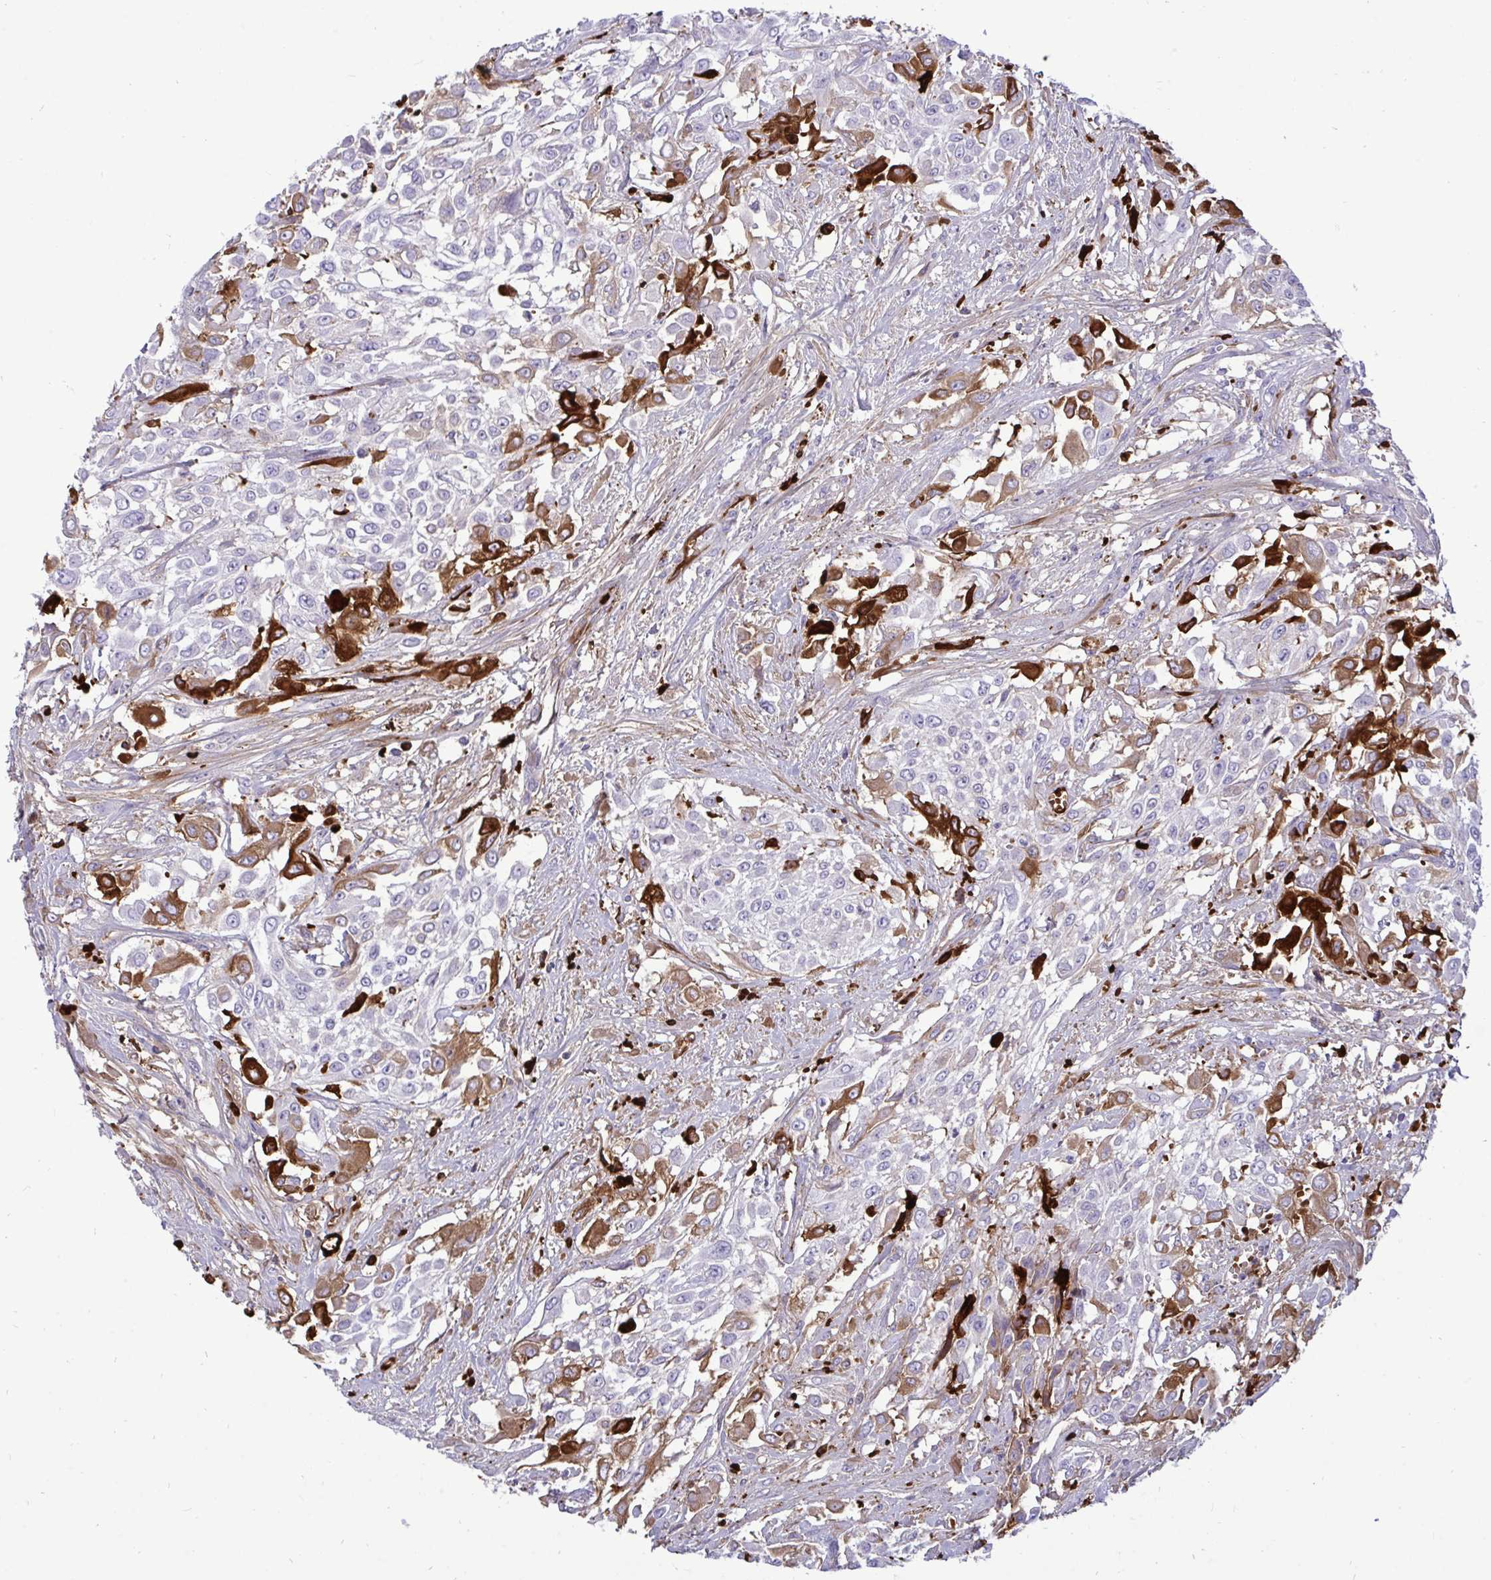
{"staining": {"intensity": "strong", "quantity": "<25%", "location": "cytoplasmic/membranous"}, "tissue": "urothelial cancer", "cell_type": "Tumor cells", "image_type": "cancer", "snomed": [{"axis": "morphology", "description": "Urothelial carcinoma, High grade"}, {"axis": "topography", "description": "Urinary bladder"}], "caption": "A brown stain shows strong cytoplasmic/membranous staining of a protein in human urothelial carcinoma (high-grade) tumor cells. The staining is performed using DAB (3,3'-diaminobenzidine) brown chromogen to label protein expression. The nuclei are counter-stained blue using hematoxylin.", "gene": "F2", "patient": {"sex": "male", "age": 57}}